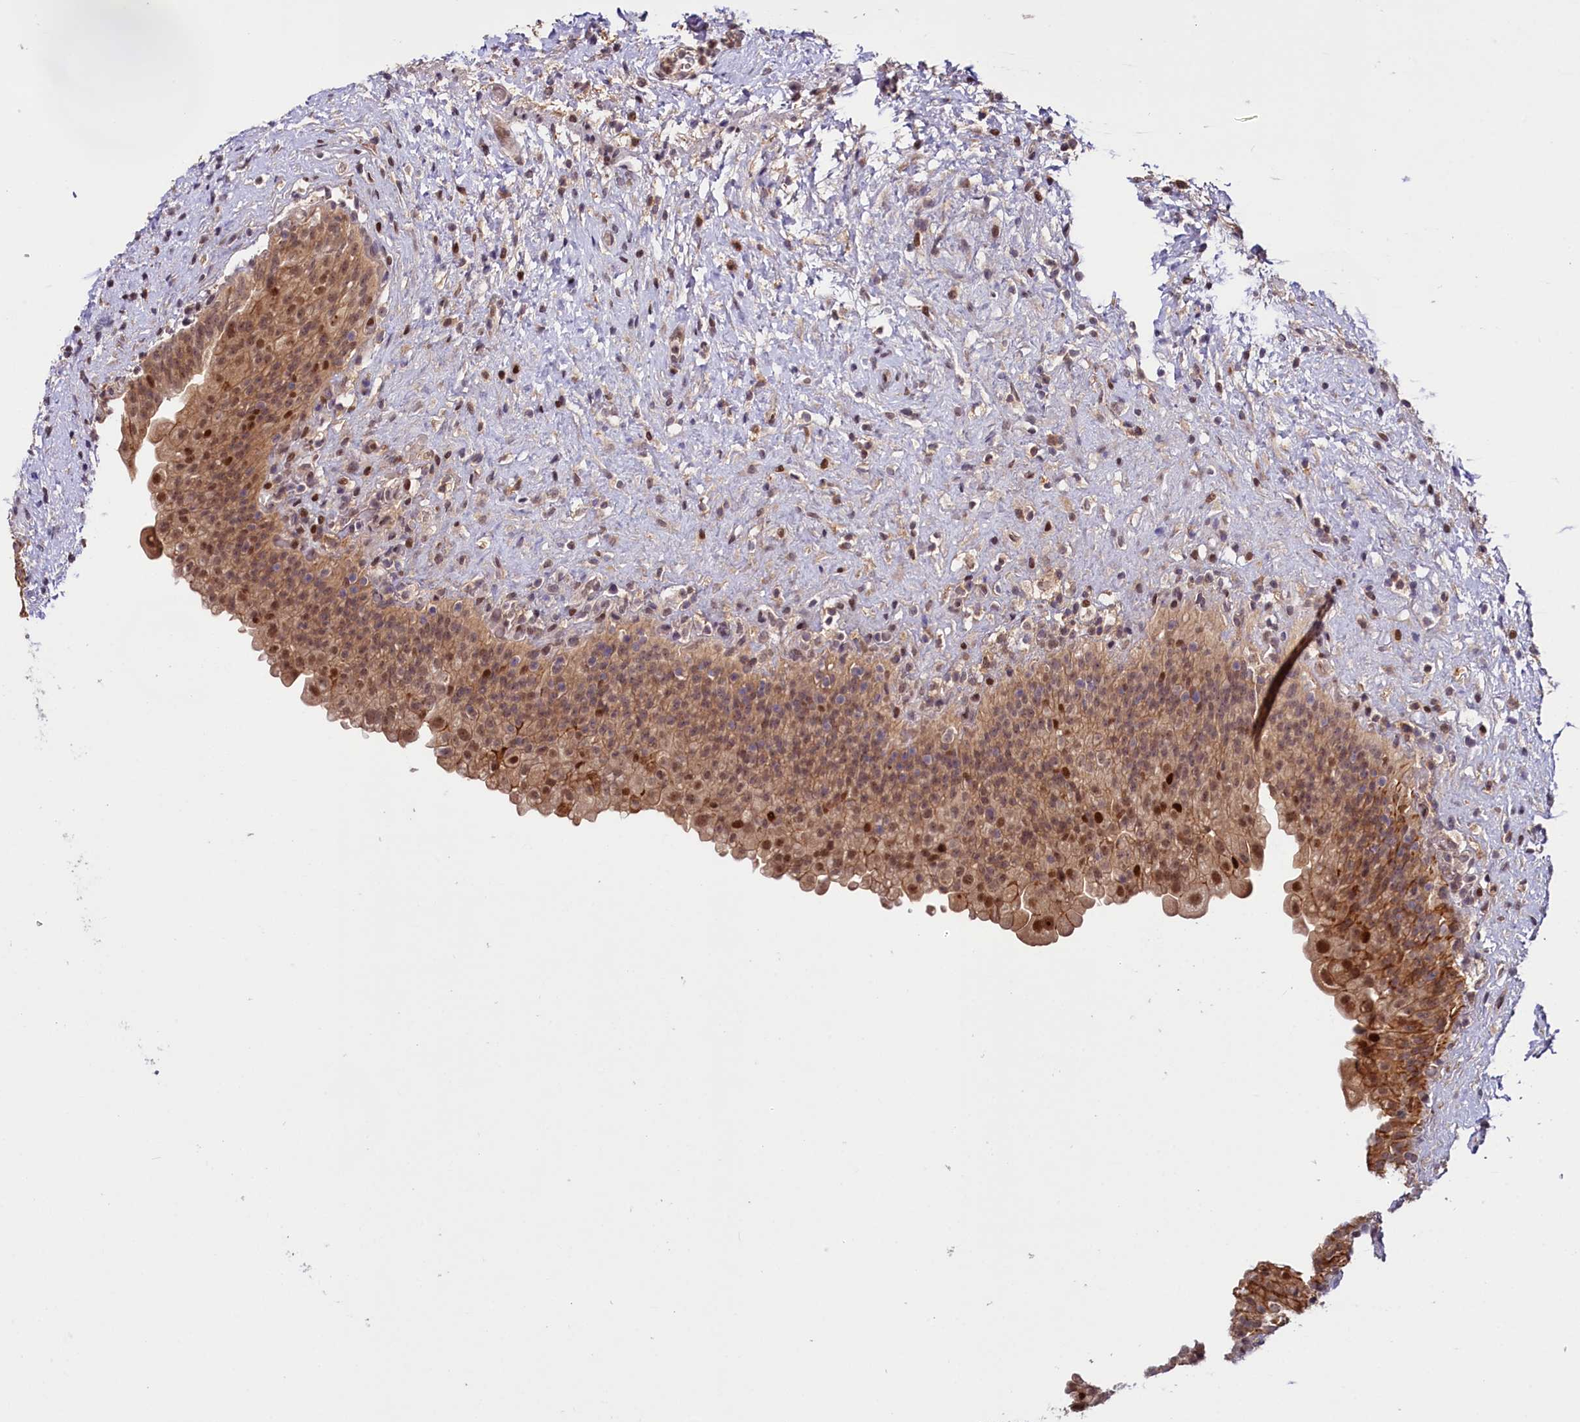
{"staining": {"intensity": "moderate", "quantity": ">75%", "location": "cytoplasmic/membranous,nuclear"}, "tissue": "urinary bladder", "cell_type": "Urothelial cells", "image_type": "normal", "snomed": [{"axis": "morphology", "description": "Normal tissue, NOS"}, {"axis": "topography", "description": "Urinary bladder"}], "caption": "Immunohistochemistry (IHC) image of unremarkable urinary bladder stained for a protein (brown), which exhibits medium levels of moderate cytoplasmic/membranous,nuclear staining in approximately >75% of urothelial cells.", "gene": "N4BP2L1", "patient": {"sex": "female", "age": 27}}